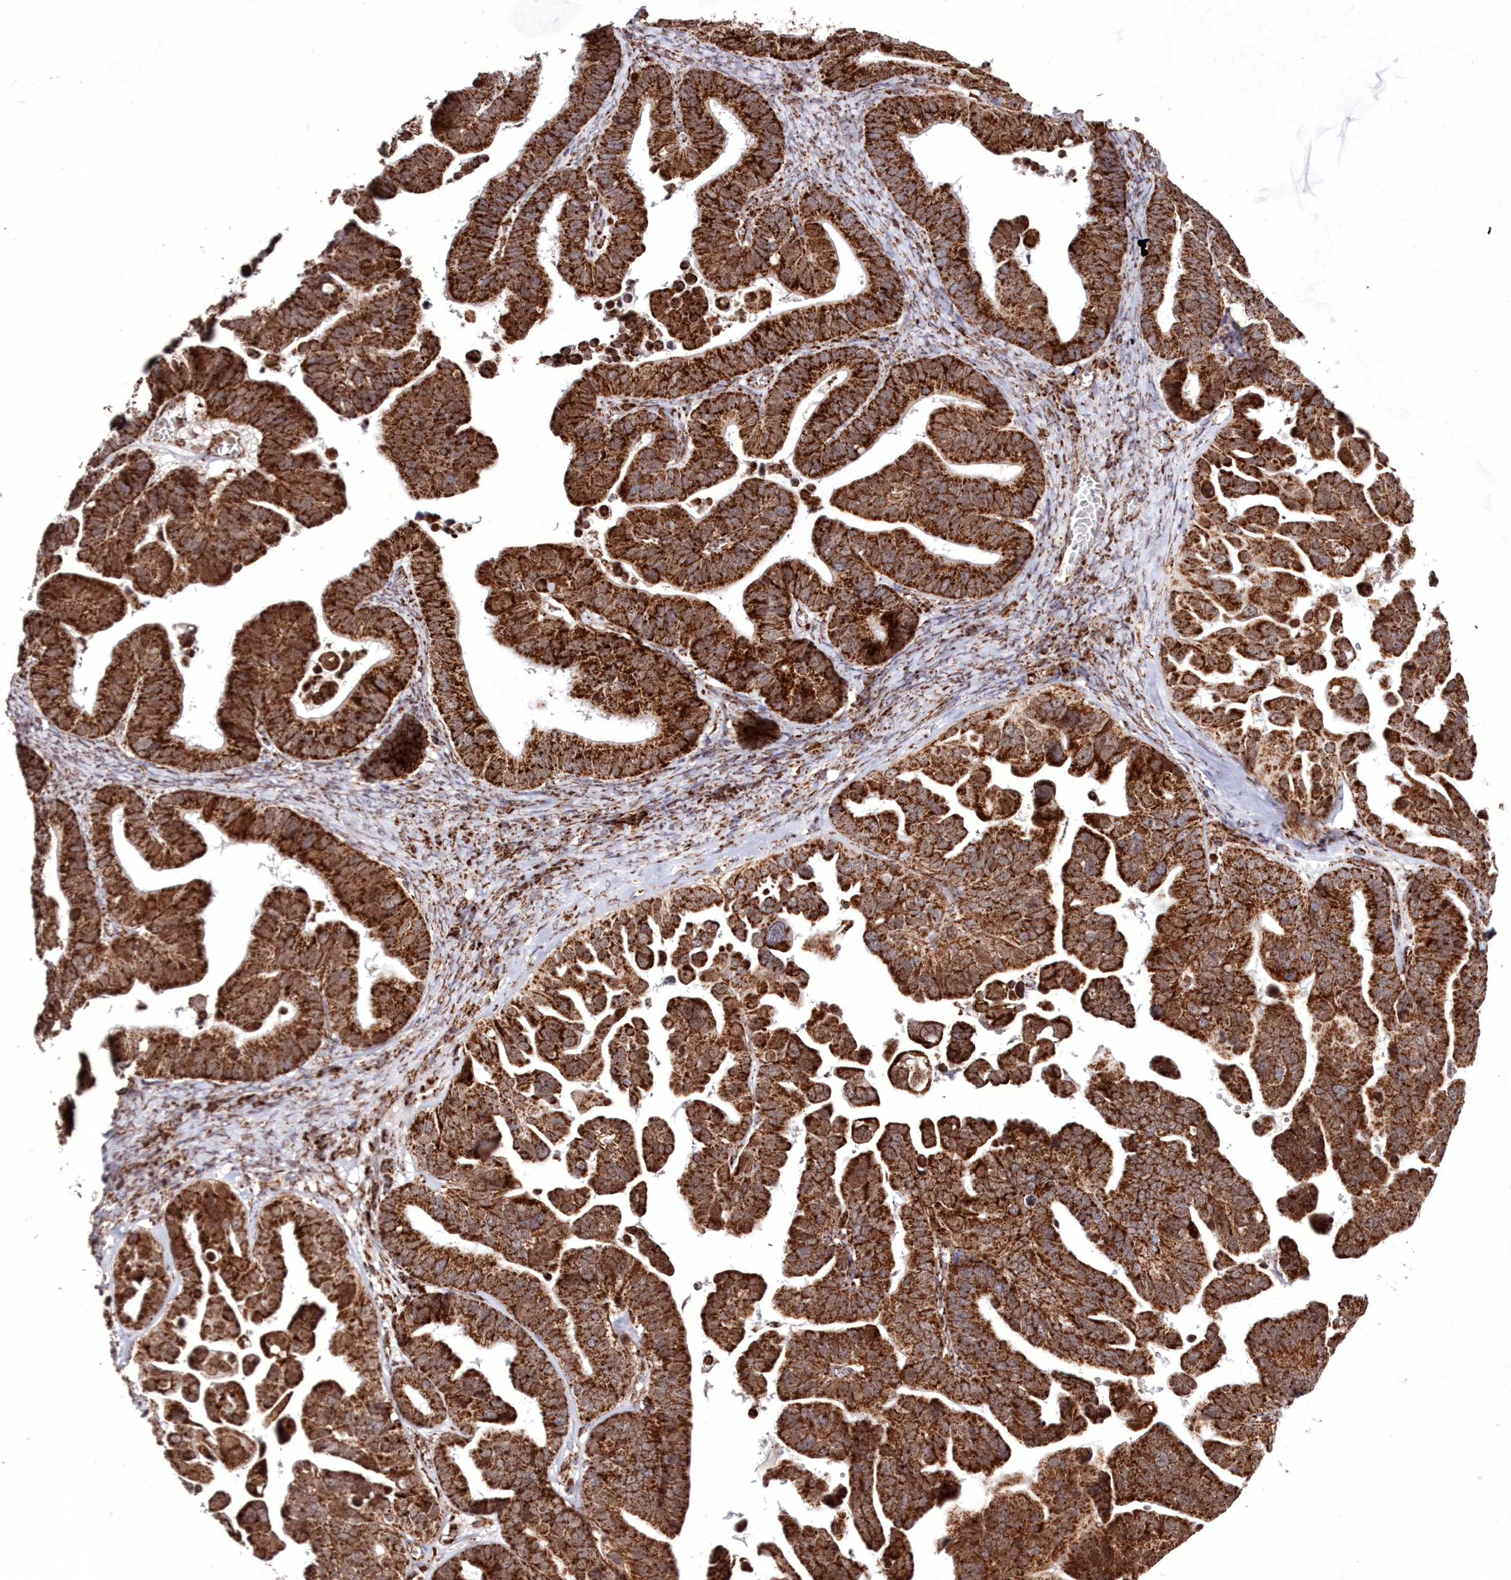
{"staining": {"intensity": "strong", "quantity": ">75%", "location": "cytoplasmic/membranous"}, "tissue": "ovarian cancer", "cell_type": "Tumor cells", "image_type": "cancer", "snomed": [{"axis": "morphology", "description": "Cystadenocarcinoma, serous, NOS"}, {"axis": "topography", "description": "Ovary"}], "caption": "Immunohistochemical staining of human serous cystadenocarcinoma (ovarian) reveals high levels of strong cytoplasmic/membranous protein positivity in about >75% of tumor cells. Using DAB (brown) and hematoxylin (blue) stains, captured at high magnification using brightfield microscopy.", "gene": "HADHB", "patient": {"sex": "female", "age": 56}}